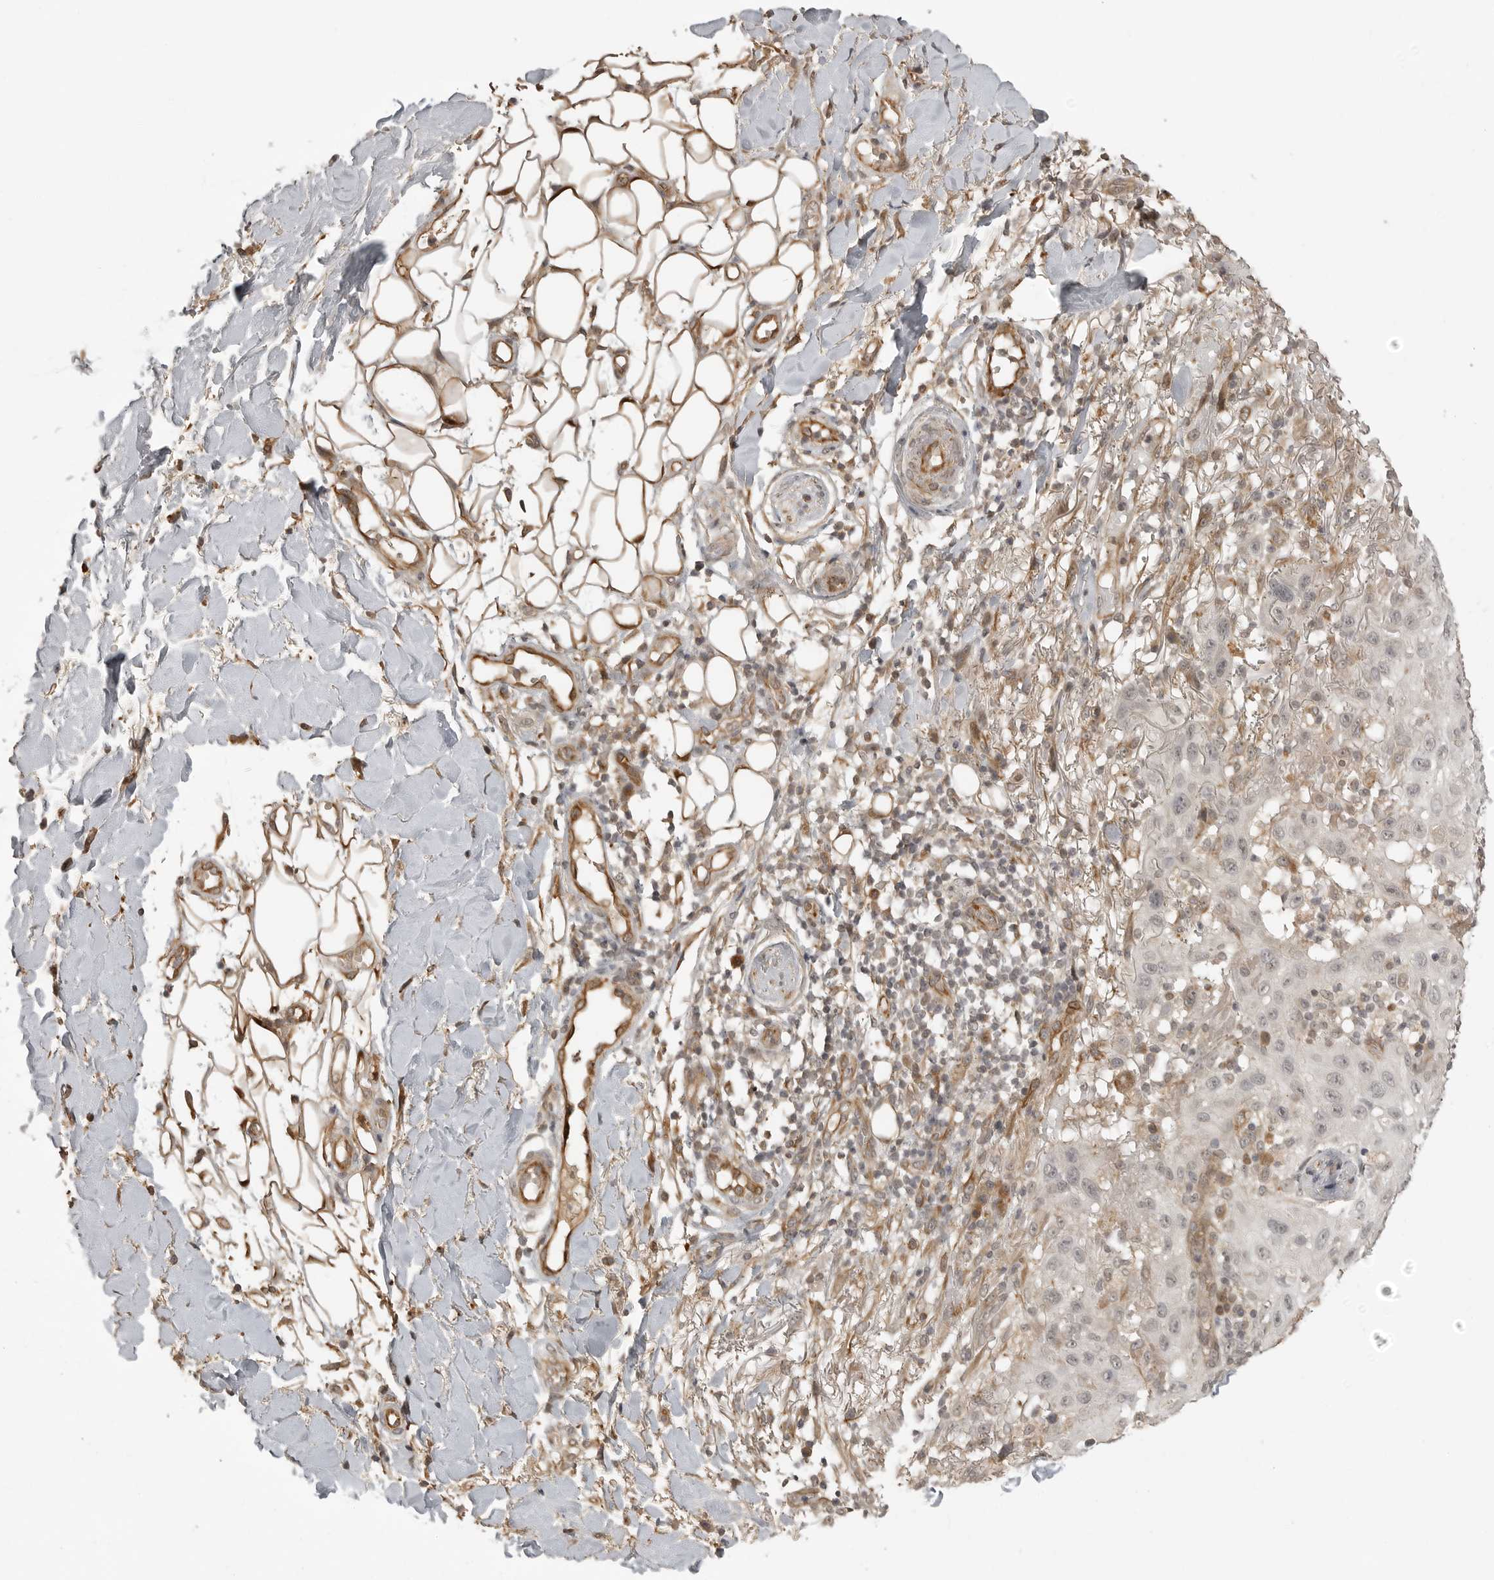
{"staining": {"intensity": "negative", "quantity": "none", "location": "none"}, "tissue": "skin cancer", "cell_type": "Tumor cells", "image_type": "cancer", "snomed": [{"axis": "morphology", "description": "Normal tissue, NOS"}, {"axis": "morphology", "description": "Squamous cell carcinoma, NOS"}, {"axis": "topography", "description": "Skin"}], "caption": "Immunohistochemical staining of squamous cell carcinoma (skin) reveals no significant positivity in tumor cells. Nuclei are stained in blue.", "gene": "SMG8", "patient": {"sex": "female", "age": 96}}